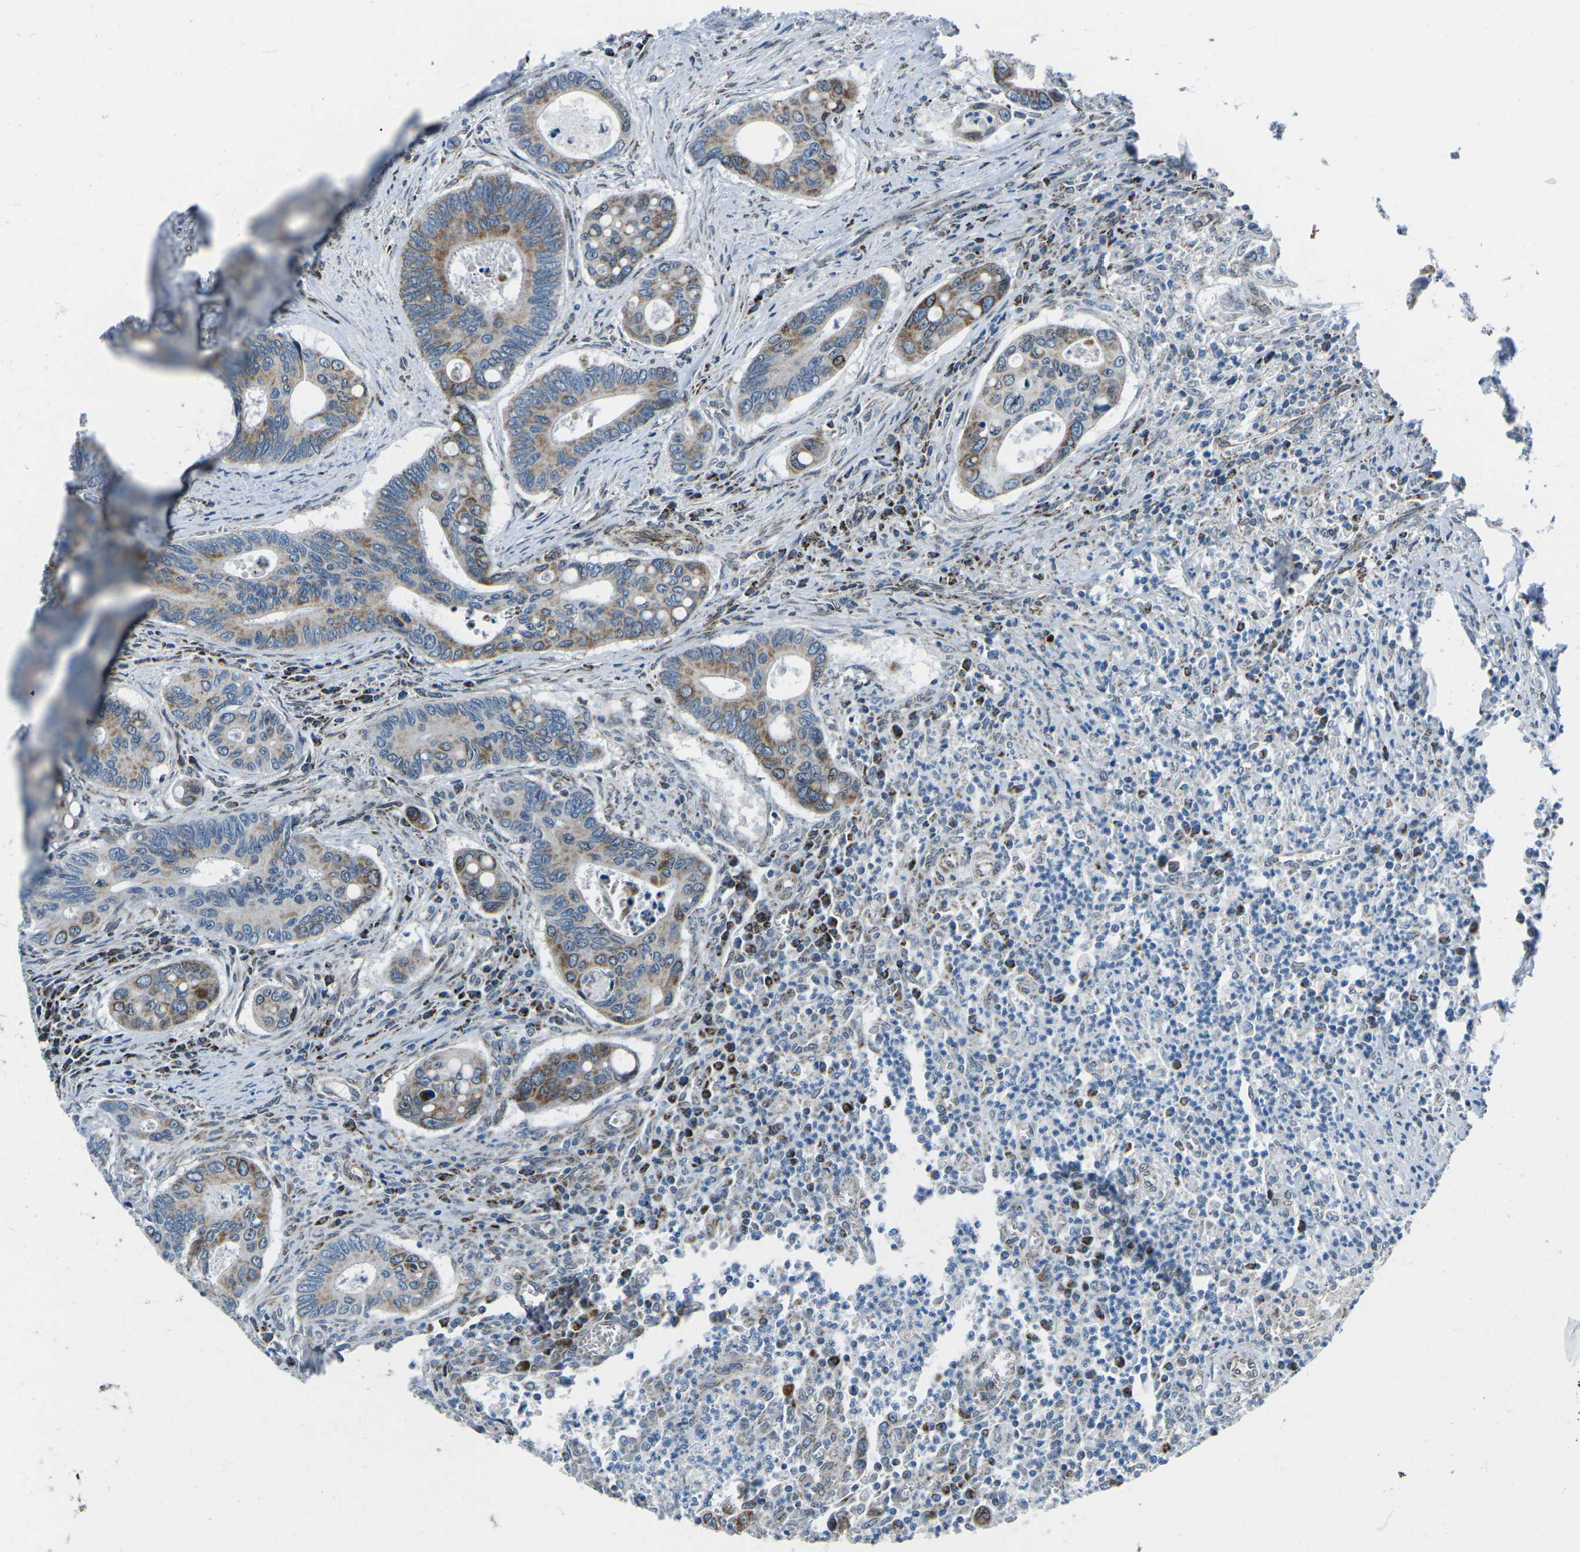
{"staining": {"intensity": "moderate", "quantity": ">75%", "location": "cytoplasmic/membranous"}, "tissue": "colorectal cancer", "cell_type": "Tumor cells", "image_type": "cancer", "snomed": [{"axis": "morphology", "description": "Inflammation, NOS"}, {"axis": "morphology", "description": "Adenocarcinoma, NOS"}, {"axis": "topography", "description": "Colon"}], "caption": "A brown stain highlights moderate cytoplasmic/membranous staining of a protein in colorectal cancer (adenocarcinoma) tumor cells.", "gene": "RFESD", "patient": {"sex": "male", "age": 72}}